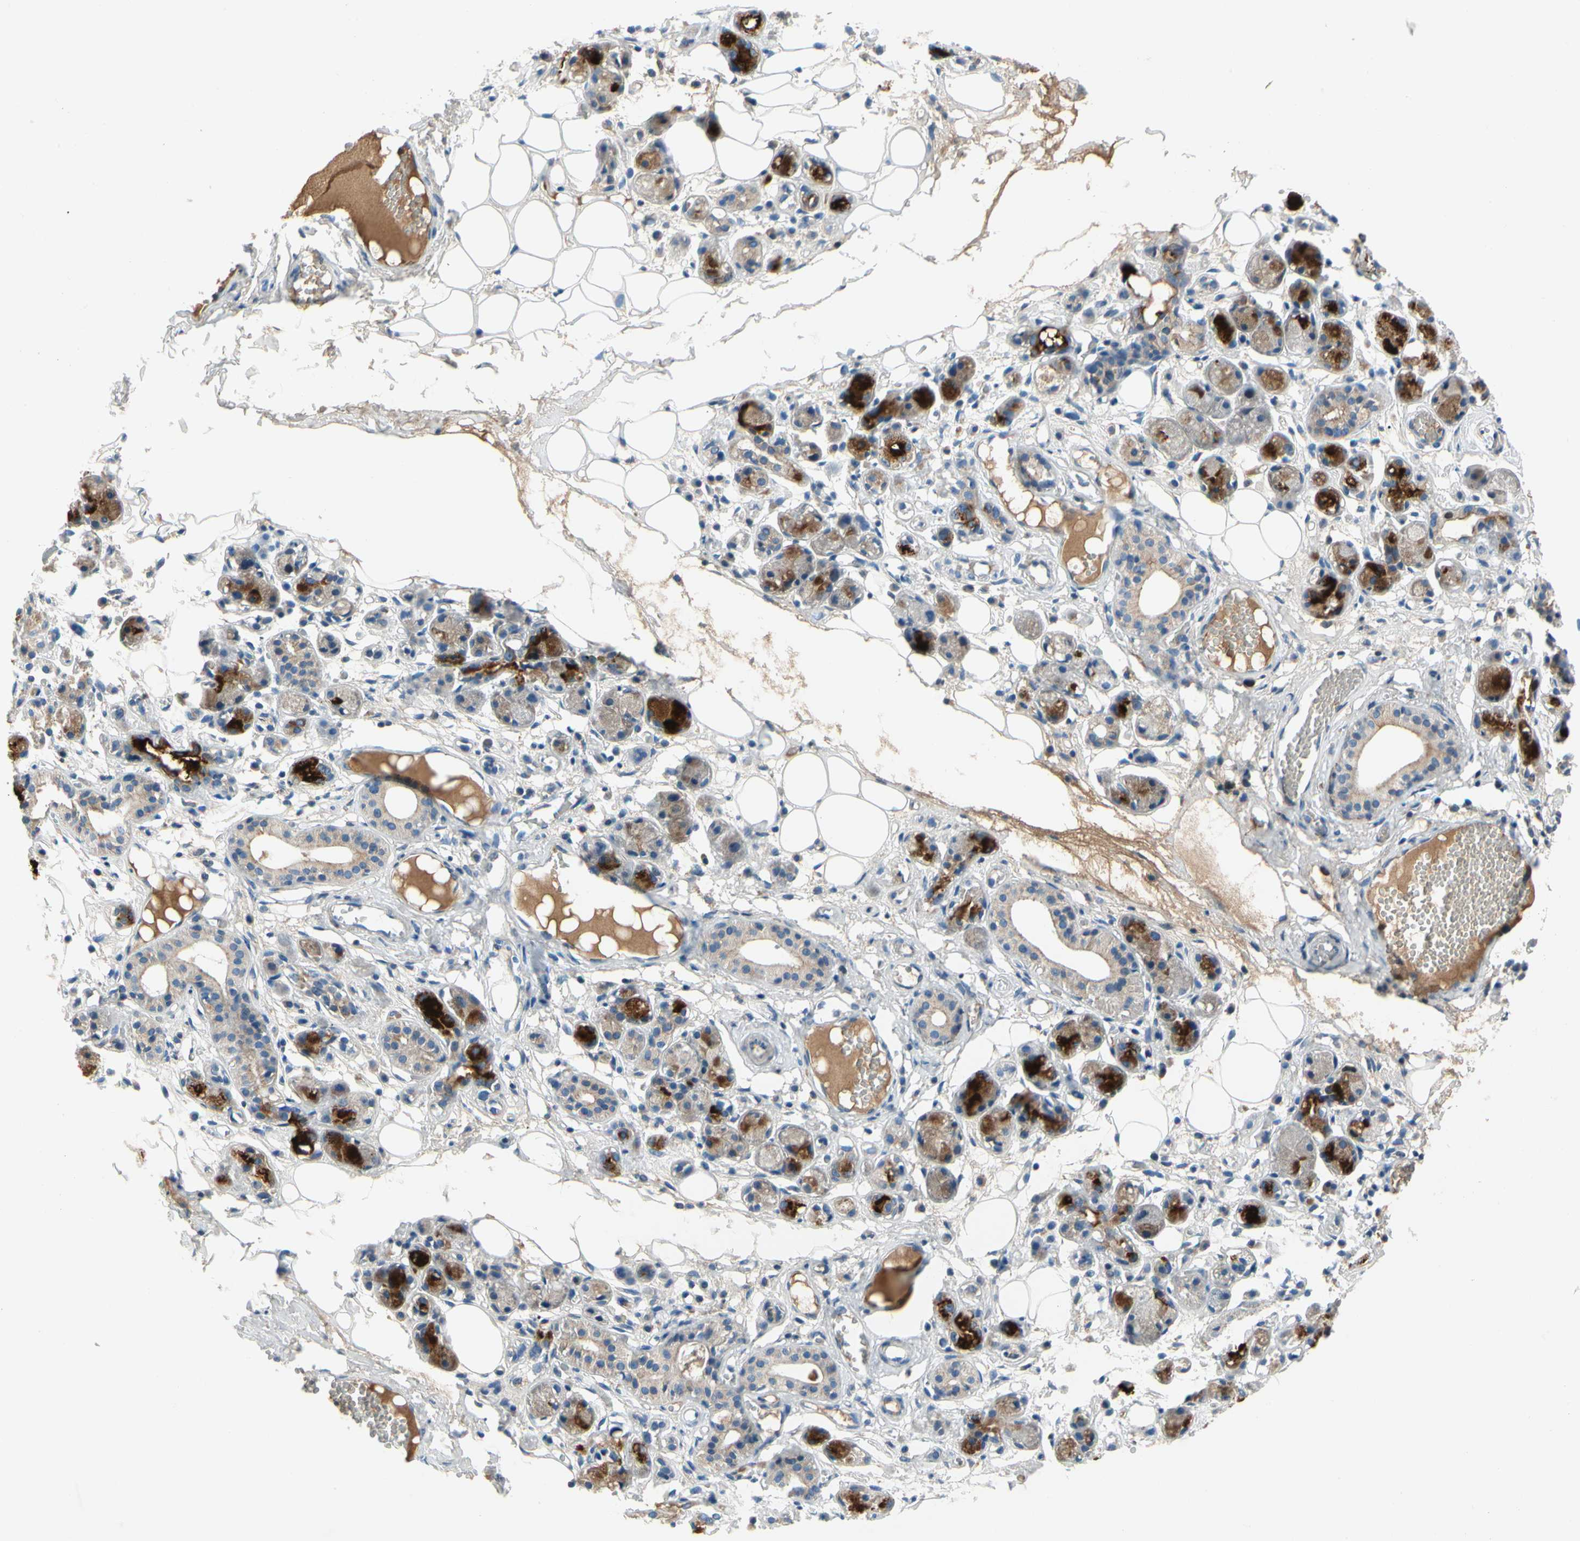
{"staining": {"intensity": "weak", "quantity": ">75%", "location": "cytoplasmic/membranous"}, "tissue": "adipose tissue", "cell_type": "Adipocytes", "image_type": "normal", "snomed": [{"axis": "morphology", "description": "Normal tissue, NOS"}, {"axis": "morphology", "description": "Inflammation, NOS"}, {"axis": "topography", "description": "Vascular tissue"}, {"axis": "topography", "description": "Salivary gland"}], "caption": "The immunohistochemical stain labels weak cytoplasmic/membranous staining in adipocytes of unremarkable adipose tissue. The staining was performed using DAB (3,3'-diaminobenzidine), with brown indicating positive protein expression. Nuclei are stained blue with hematoxylin.", "gene": "HJURP", "patient": {"sex": "female", "age": 75}}